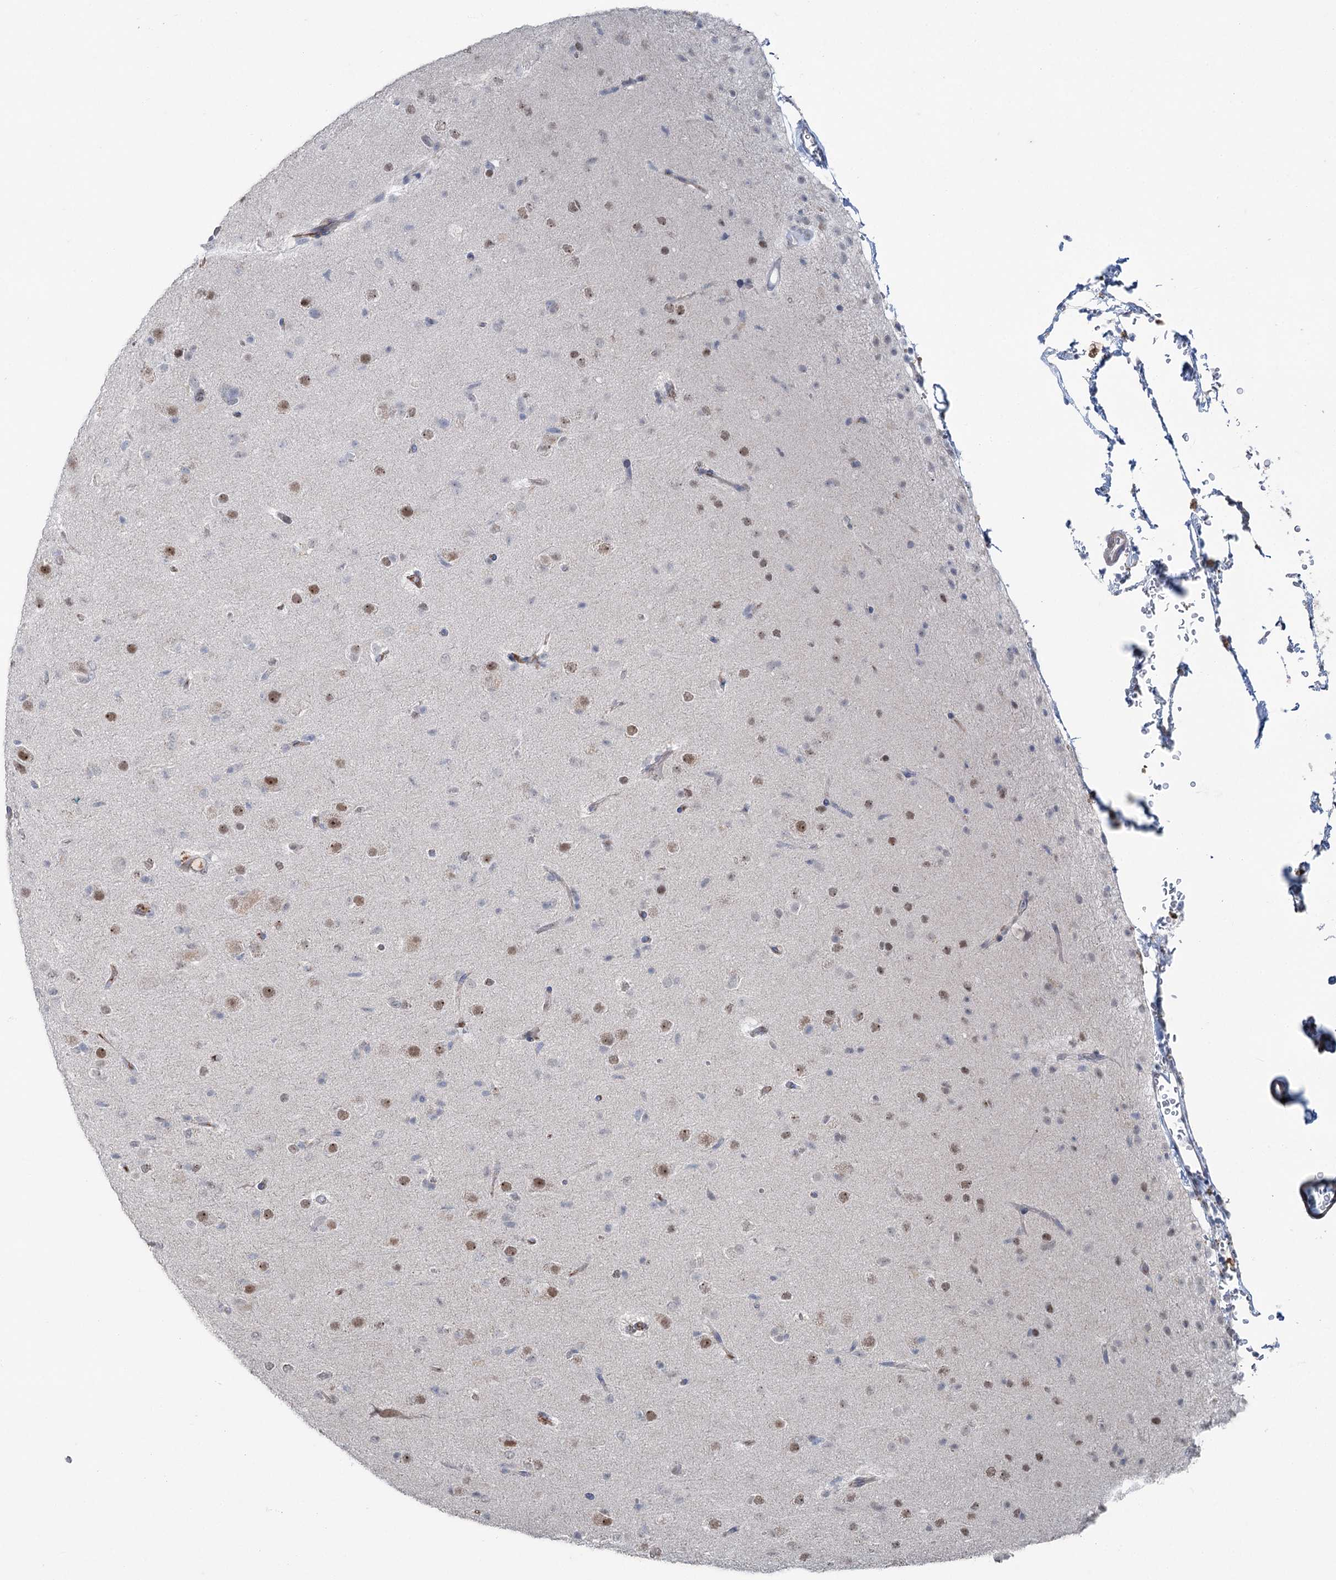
{"staining": {"intensity": "moderate", "quantity": "25%-75%", "location": "nuclear"}, "tissue": "glioma", "cell_type": "Tumor cells", "image_type": "cancer", "snomed": [{"axis": "morphology", "description": "Glioma, malignant, Low grade"}, {"axis": "topography", "description": "Brain"}], "caption": "Glioma stained with a brown dye displays moderate nuclear positive positivity in approximately 25%-75% of tumor cells.", "gene": "FAM120B", "patient": {"sex": "male", "age": 65}}